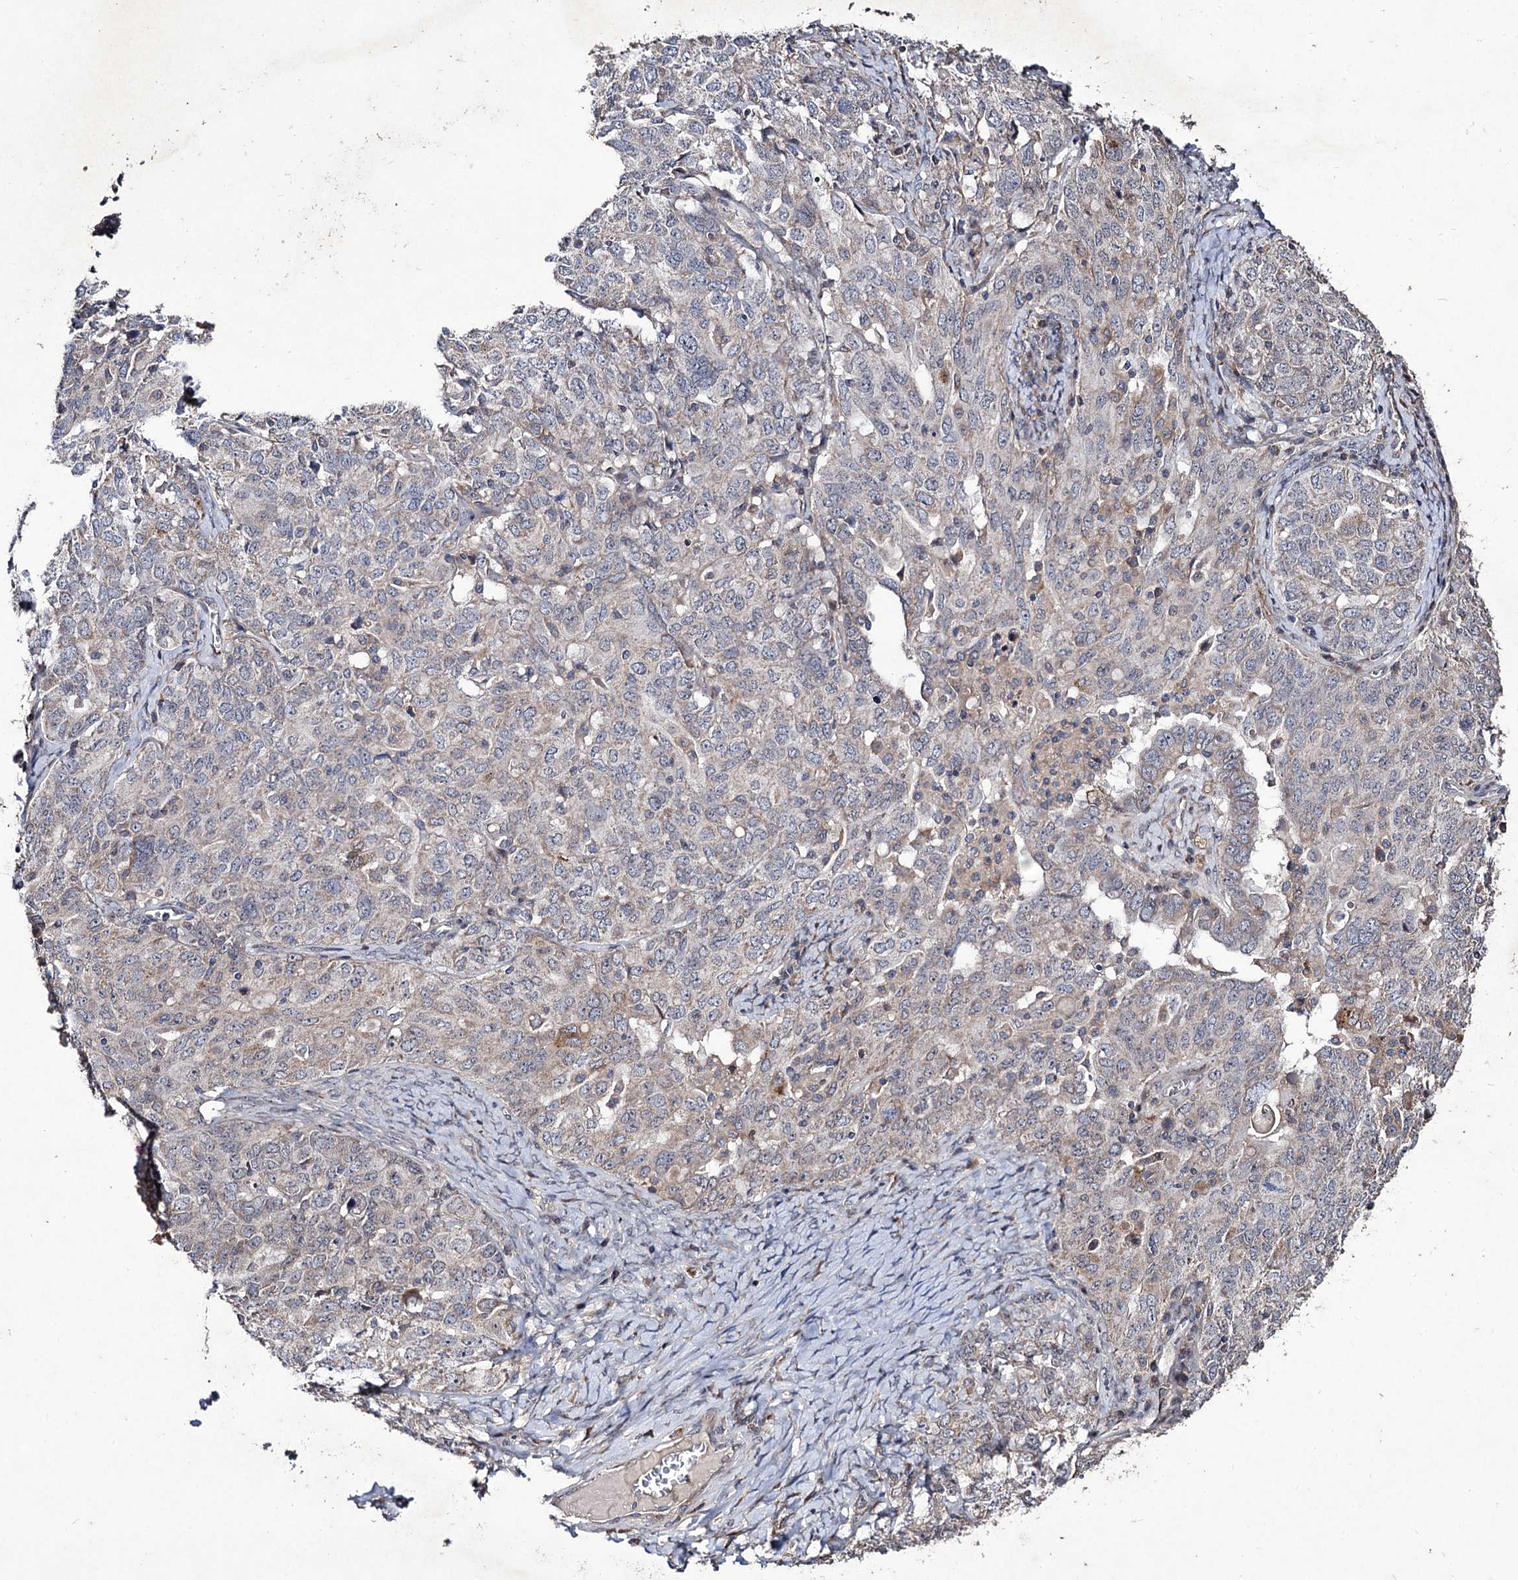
{"staining": {"intensity": "weak", "quantity": "<25%", "location": "cytoplasmic/membranous"}, "tissue": "ovarian cancer", "cell_type": "Tumor cells", "image_type": "cancer", "snomed": [{"axis": "morphology", "description": "Carcinoma, endometroid"}, {"axis": "topography", "description": "Ovary"}], "caption": "Tumor cells show no significant protein staining in ovarian endometroid carcinoma.", "gene": "MYO1H", "patient": {"sex": "female", "age": 62}}